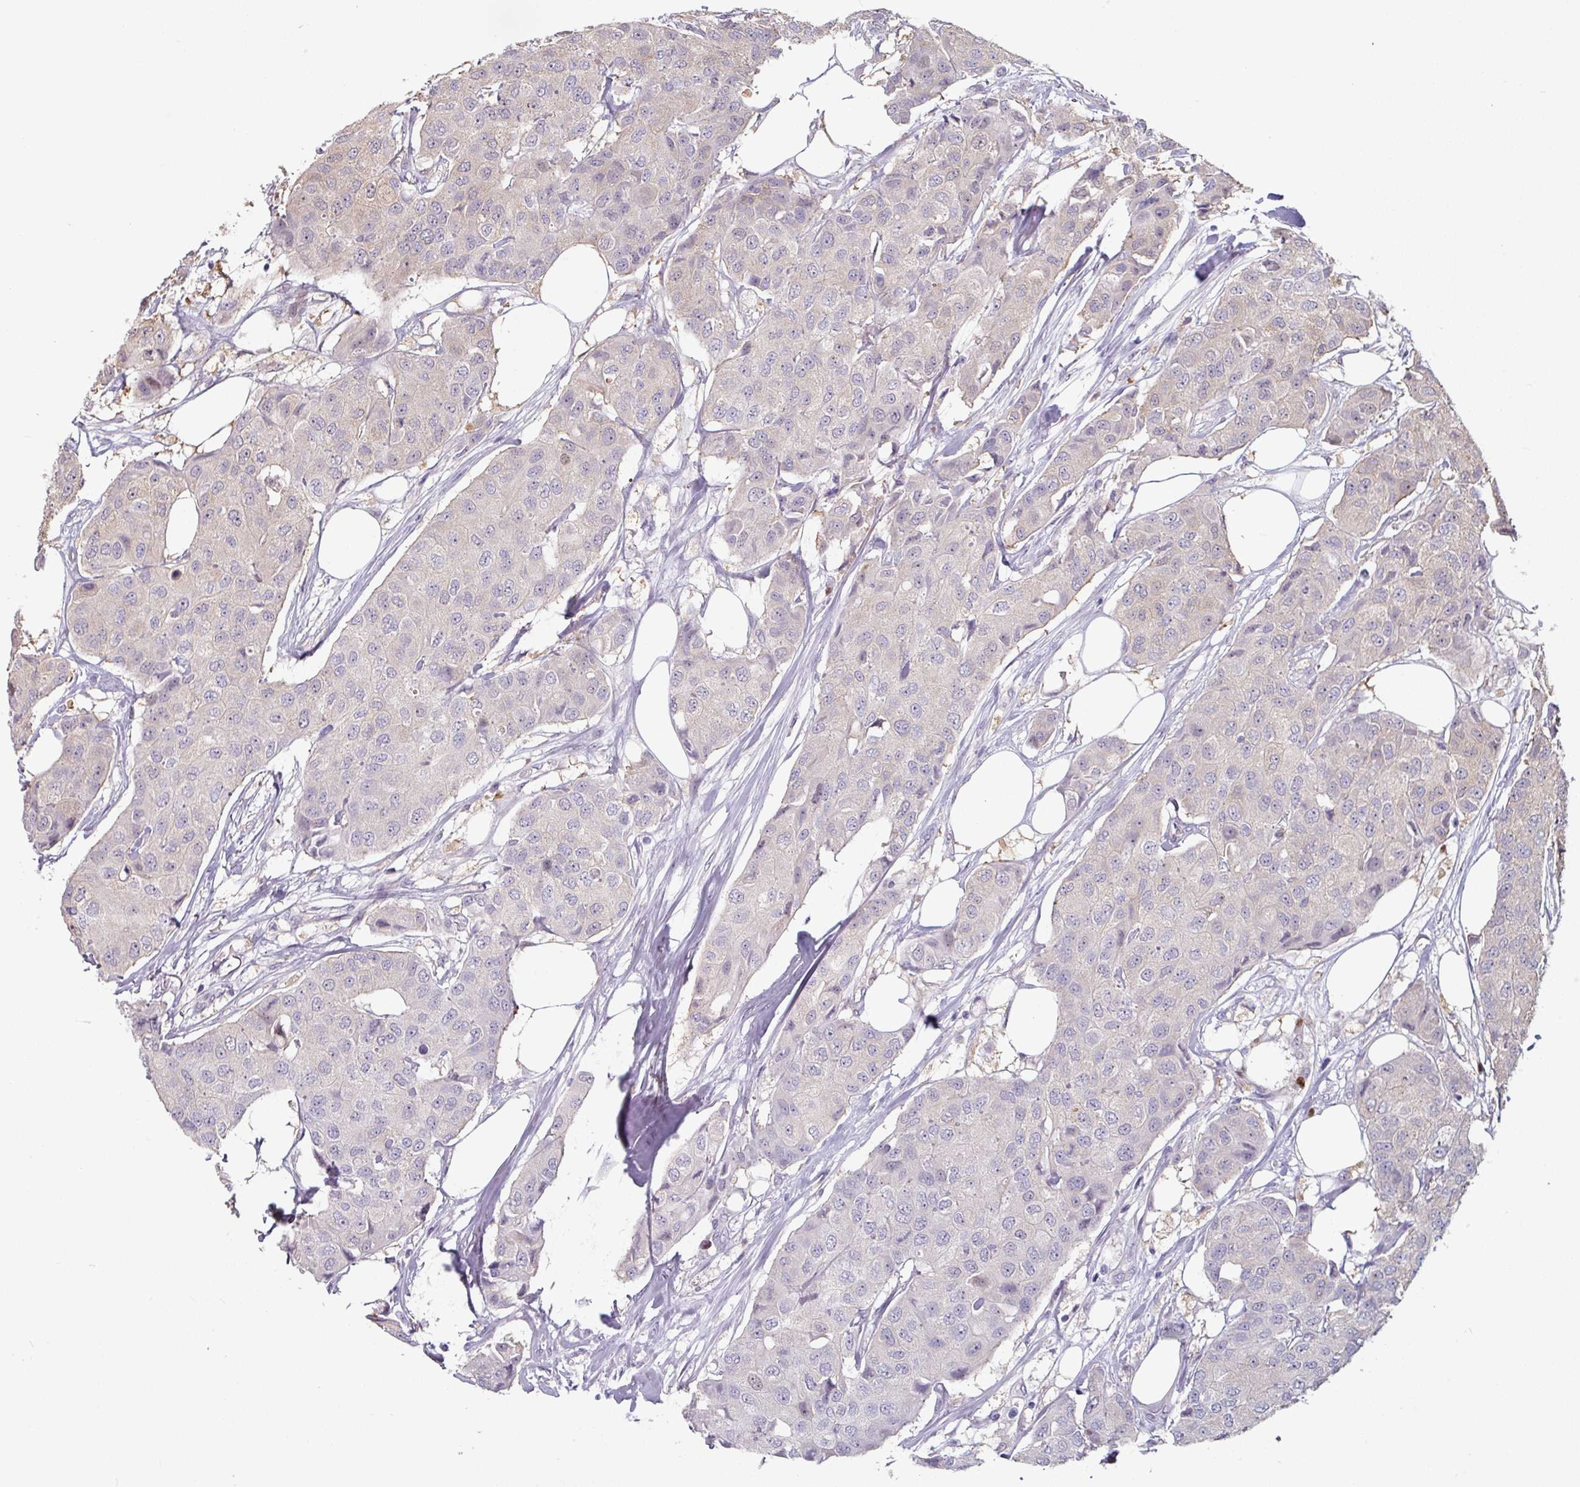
{"staining": {"intensity": "negative", "quantity": "none", "location": "none"}, "tissue": "breast cancer", "cell_type": "Tumor cells", "image_type": "cancer", "snomed": [{"axis": "morphology", "description": "Duct carcinoma"}, {"axis": "topography", "description": "Breast"}], "caption": "High magnification brightfield microscopy of breast cancer (intraductal carcinoma) stained with DAB (3,3'-diaminobenzidine) (brown) and counterstained with hematoxylin (blue): tumor cells show no significant expression.", "gene": "ZBTB6", "patient": {"sex": "female", "age": 80}}